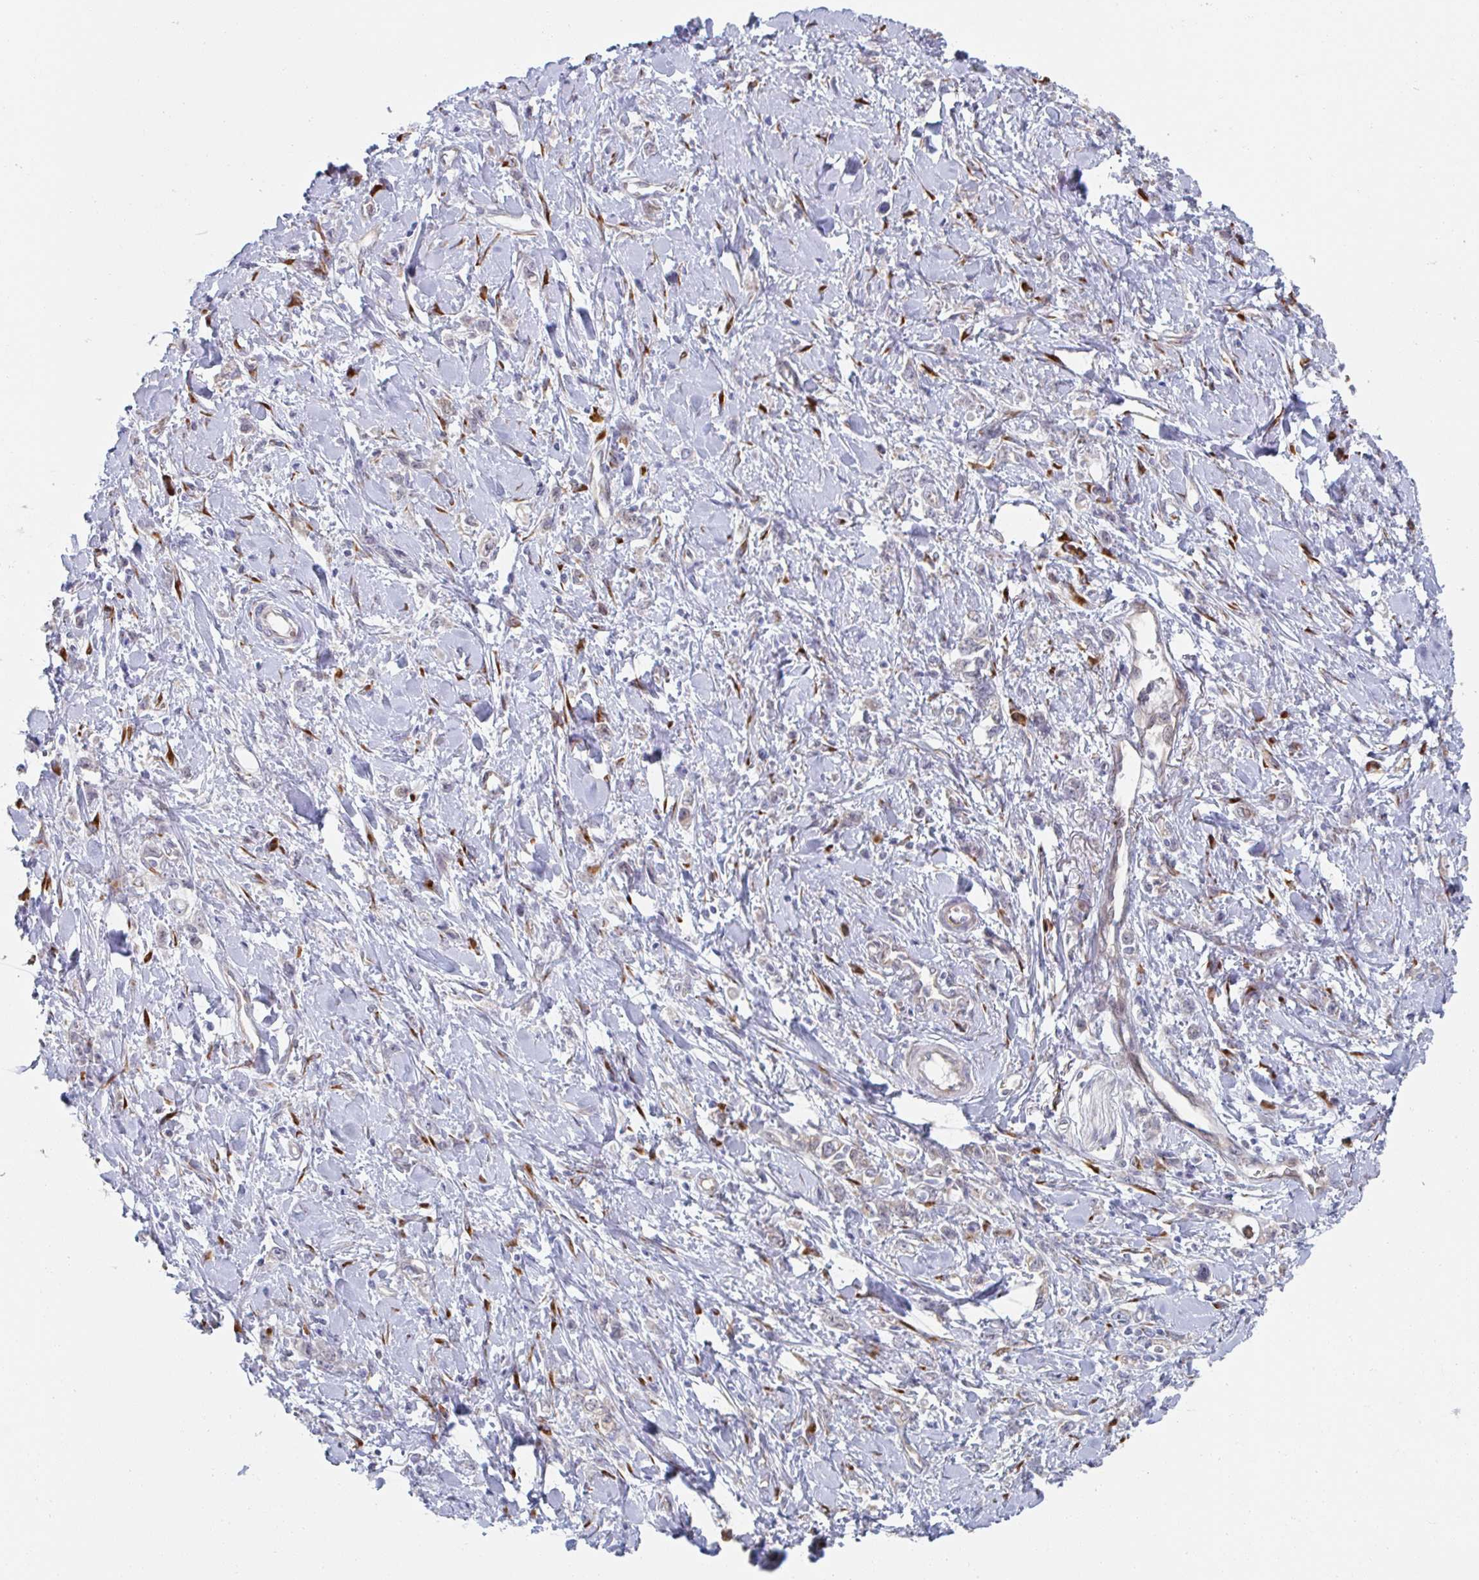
{"staining": {"intensity": "negative", "quantity": "none", "location": "none"}, "tissue": "stomach cancer", "cell_type": "Tumor cells", "image_type": "cancer", "snomed": [{"axis": "morphology", "description": "Adenocarcinoma, NOS"}, {"axis": "topography", "description": "Stomach"}], "caption": "The image displays no significant expression in tumor cells of adenocarcinoma (stomach).", "gene": "TRAPPC10", "patient": {"sex": "female", "age": 76}}